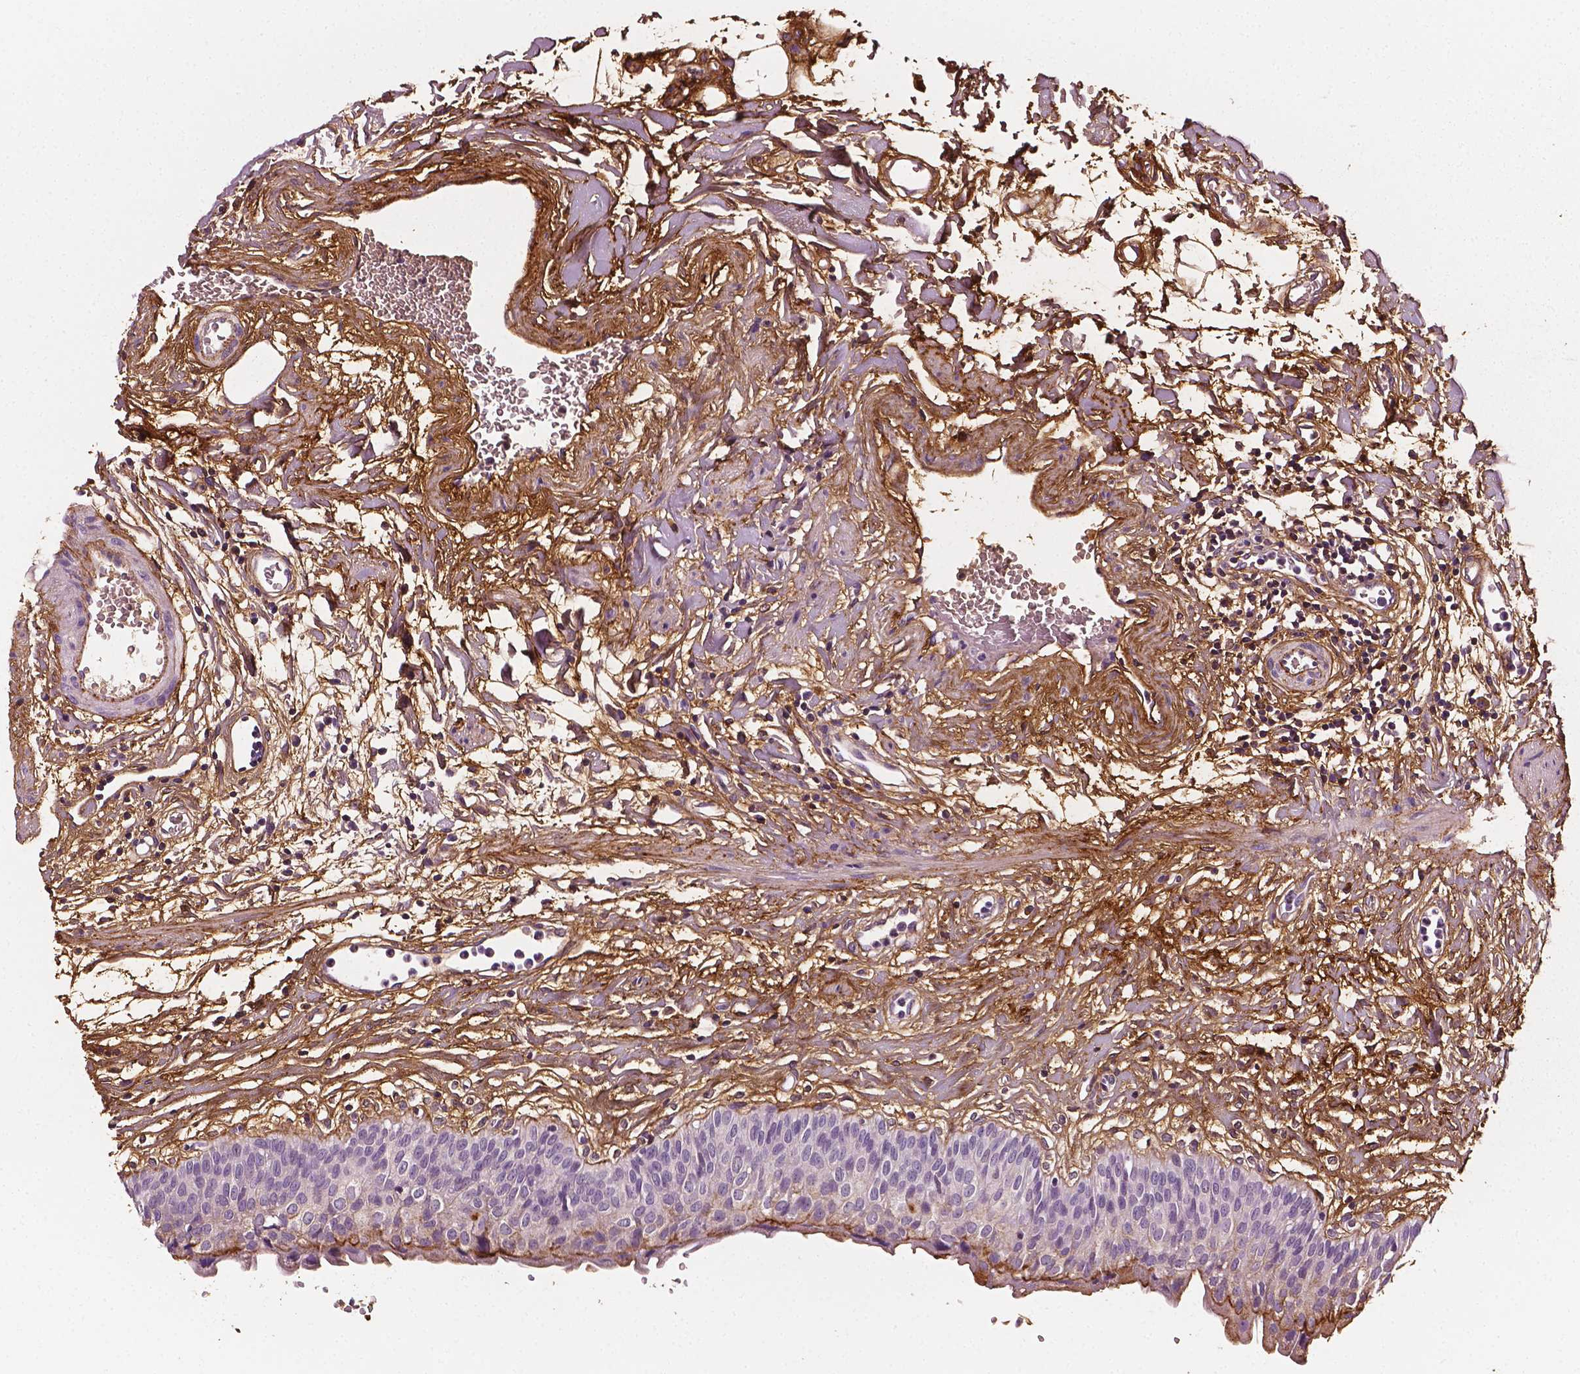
{"staining": {"intensity": "moderate", "quantity": "<25%", "location": "cytoplasmic/membranous"}, "tissue": "urinary bladder", "cell_type": "Urothelial cells", "image_type": "normal", "snomed": [{"axis": "morphology", "description": "Normal tissue, NOS"}, {"axis": "topography", "description": "Urinary bladder"}], "caption": "Urothelial cells display low levels of moderate cytoplasmic/membranous positivity in about <25% of cells in normal human urinary bladder.", "gene": "FBLN1", "patient": {"sex": "male", "age": 55}}